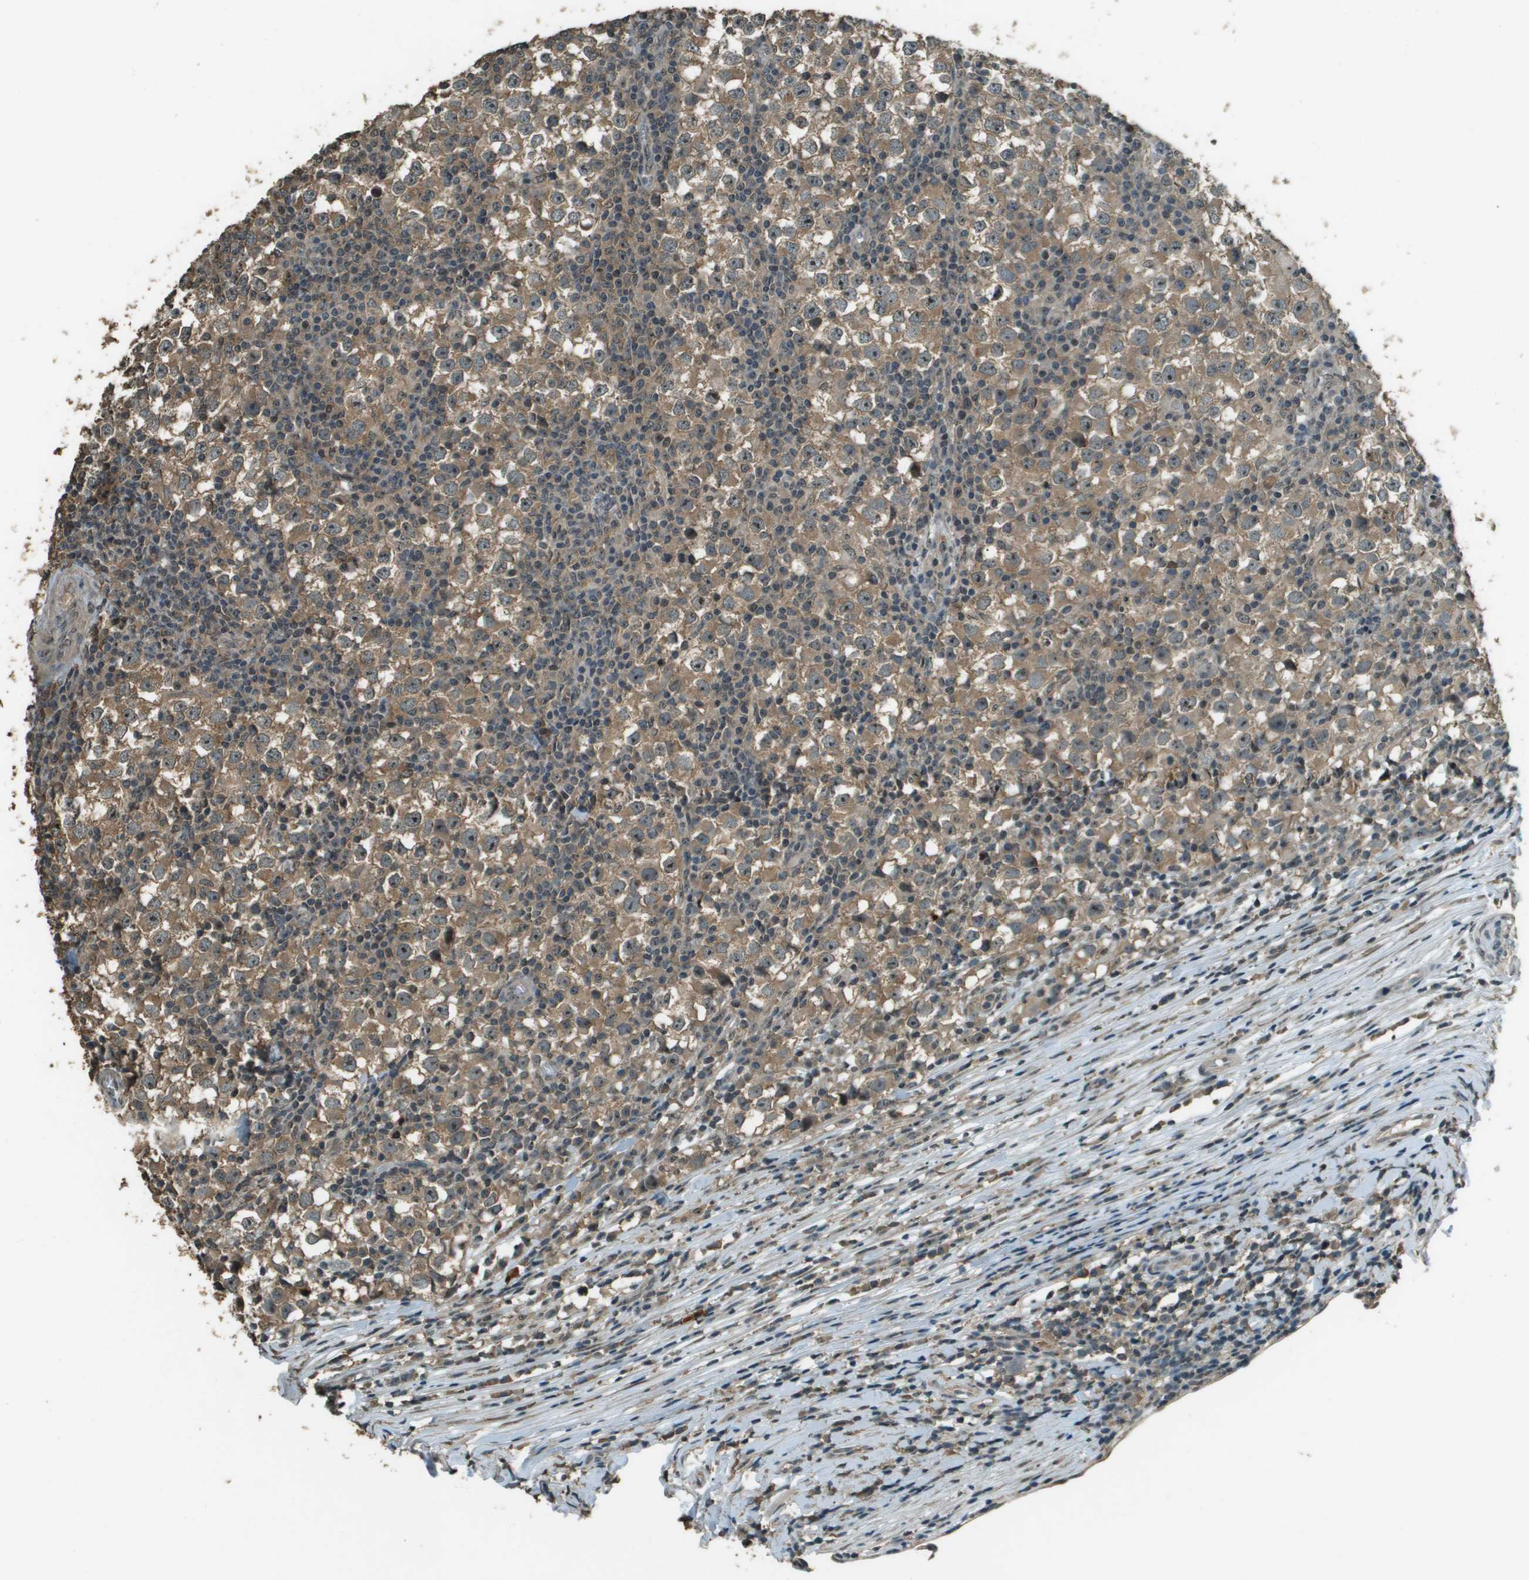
{"staining": {"intensity": "moderate", "quantity": ">75%", "location": "cytoplasmic/membranous"}, "tissue": "testis cancer", "cell_type": "Tumor cells", "image_type": "cancer", "snomed": [{"axis": "morphology", "description": "Seminoma, NOS"}, {"axis": "topography", "description": "Testis"}], "caption": "DAB immunohistochemical staining of human testis cancer (seminoma) exhibits moderate cytoplasmic/membranous protein expression in about >75% of tumor cells. Nuclei are stained in blue.", "gene": "SDC3", "patient": {"sex": "male", "age": 65}}